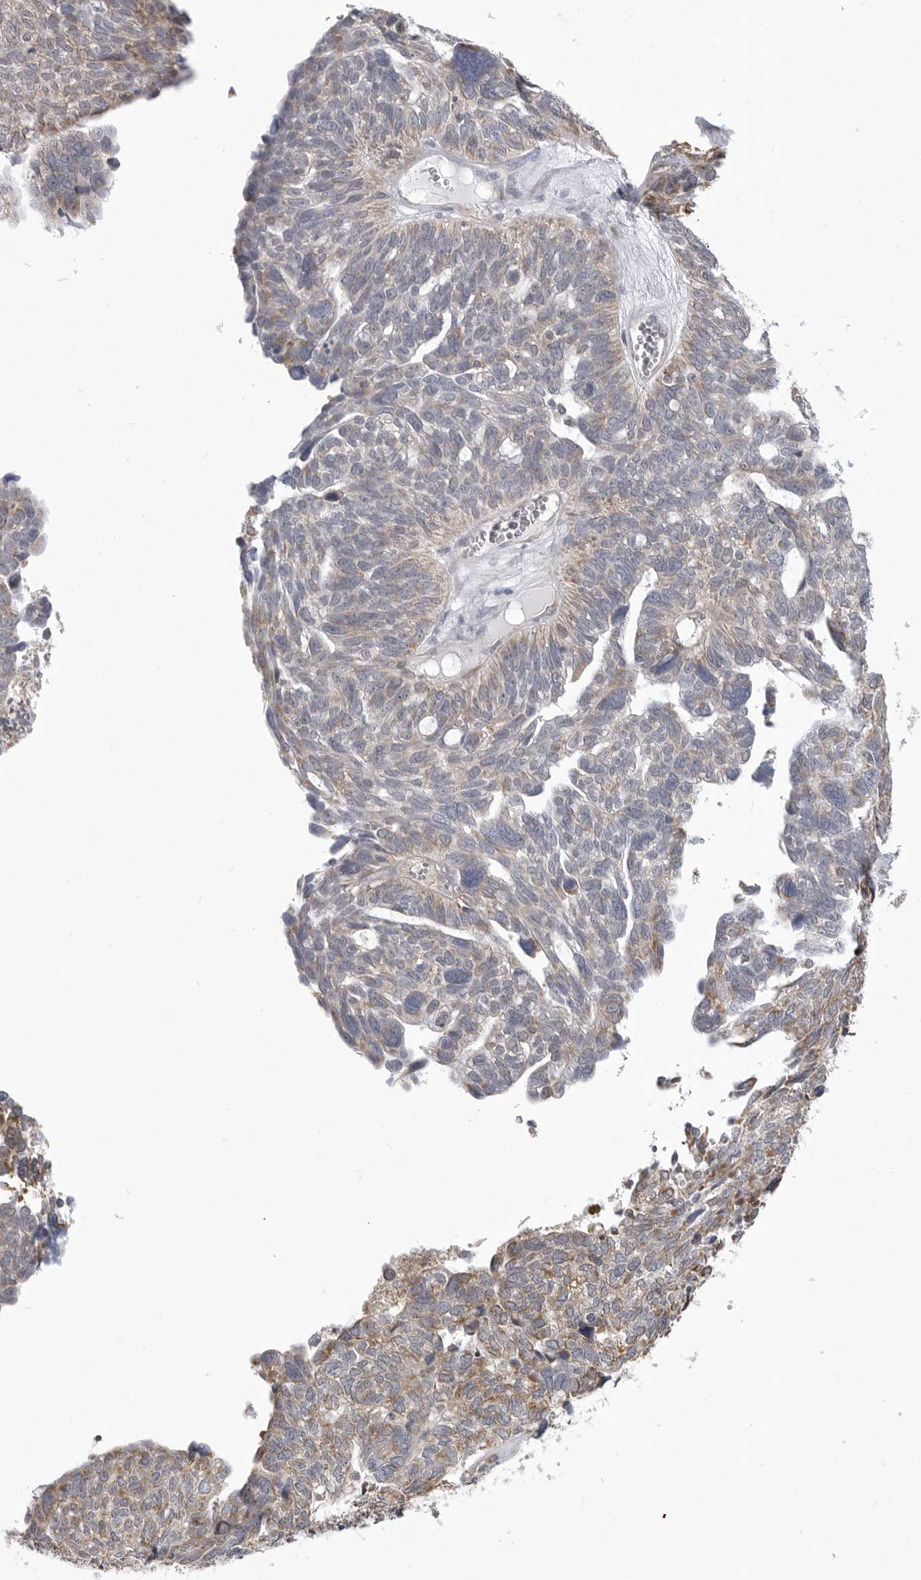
{"staining": {"intensity": "moderate", "quantity": "25%-75%", "location": "cytoplasmic/membranous"}, "tissue": "ovarian cancer", "cell_type": "Tumor cells", "image_type": "cancer", "snomed": [{"axis": "morphology", "description": "Cystadenocarcinoma, serous, NOS"}, {"axis": "topography", "description": "Ovary"}], "caption": "IHC of ovarian cancer exhibits medium levels of moderate cytoplasmic/membranous expression in about 25%-75% of tumor cells.", "gene": "FH", "patient": {"sex": "female", "age": 79}}